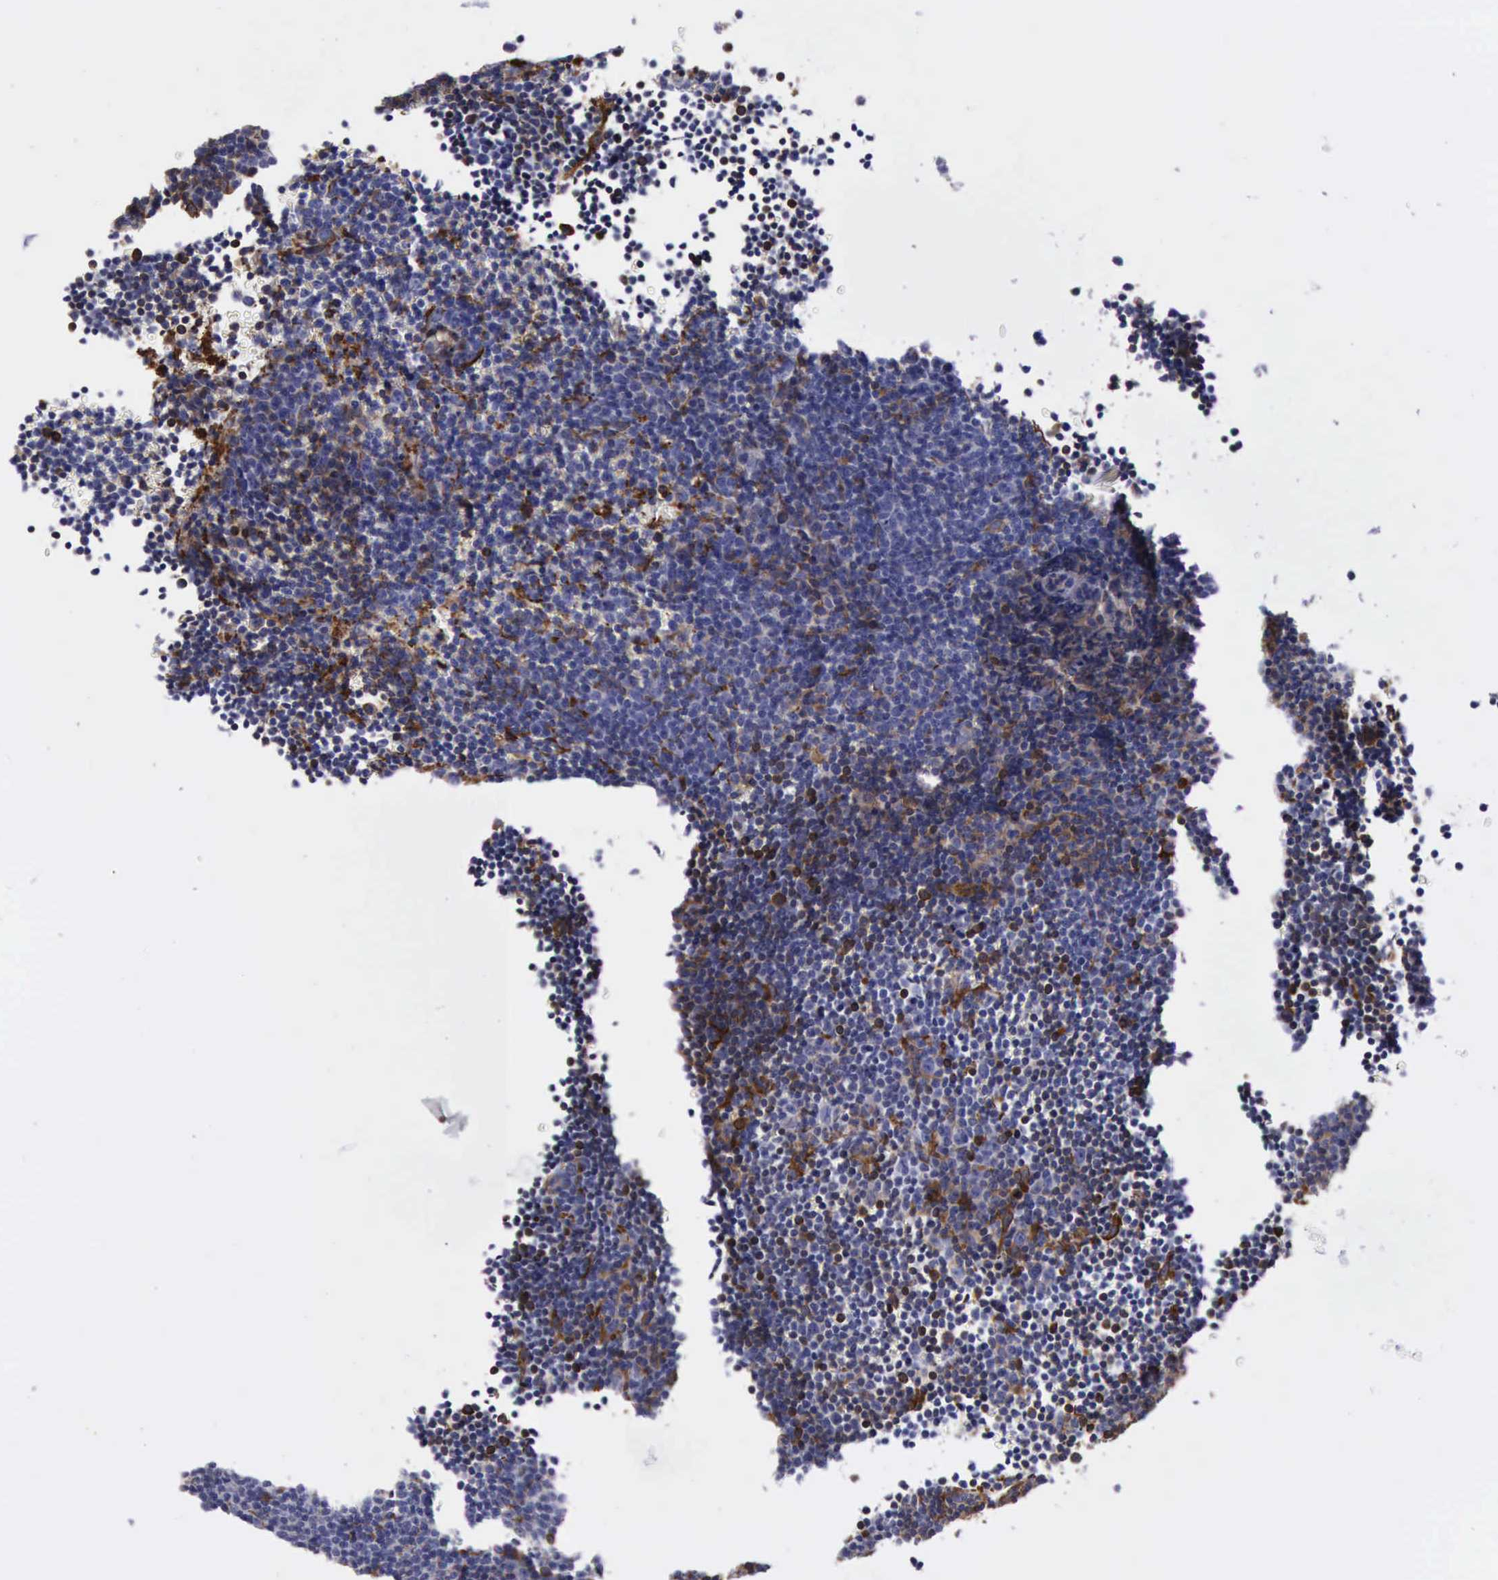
{"staining": {"intensity": "strong", "quantity": "<25%", "location": "cytoplasmic/membranous"}, "tissue": "lymphoma", "cell_type": "Tumor cells", "image_type": "cancer", "snomed": [{"axis": "morphology", "description": "Malignant lymphoma, non-Hodgkin's type, Low grade"}, {"axis": "topography", "description": "Lymph node"}], "caption": "Tumor cells demonstrate medium levels of strong cytoplasmic/membranous positivity in about <25% of cells in malignant lymphoma, non-Hodgkin's type (low-grade).", "gene": "FLNA", "patient": {"sex": "male", "age": 49}}